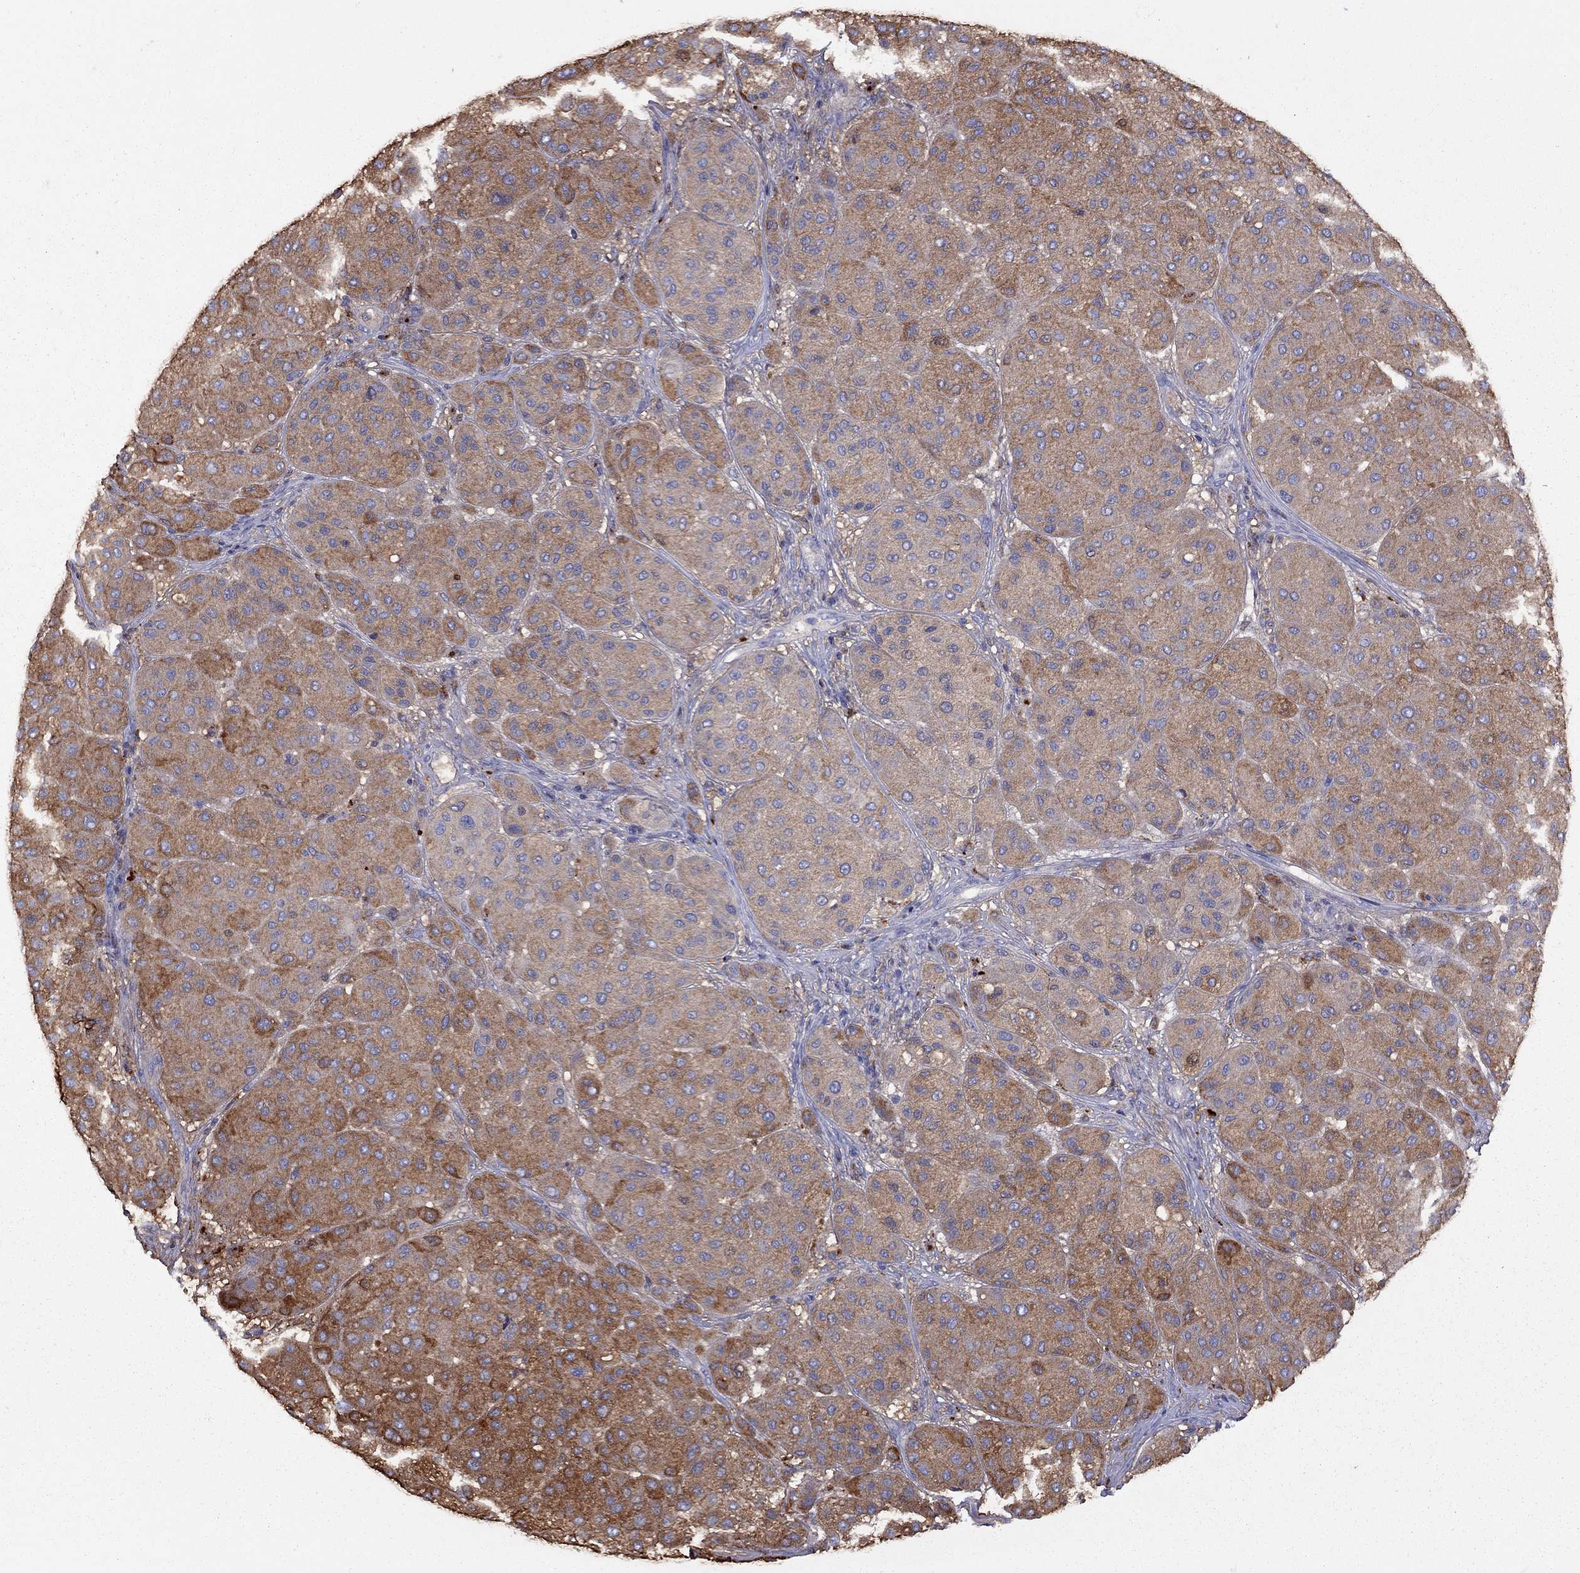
{"staining": {"intensity": "strong", "quantity": "25%-75%", "location": "cytoplasmic/membranous"}, "tissue": "melanoma", "cell_type": "Tumor cells", "image_type": "cancer", "snomed": [{"axis": "morphology", "description": "Malignant melanoma, Metastatic site"}, {"axis": "topography", "description": "Smooth muscle"}], "caption": "IHC histopathology image of neoplastic tissue: melanoma stained using immunohistochemistry (IHC) reveals high levels of strong protein expression localized specifically in the cytoplasmic/membranous of tumor cells, appearing as a cytoplasmic/membranous brown color.", "gene": "SERPINA3", "patient": {"sex": "male", "age": 41}}